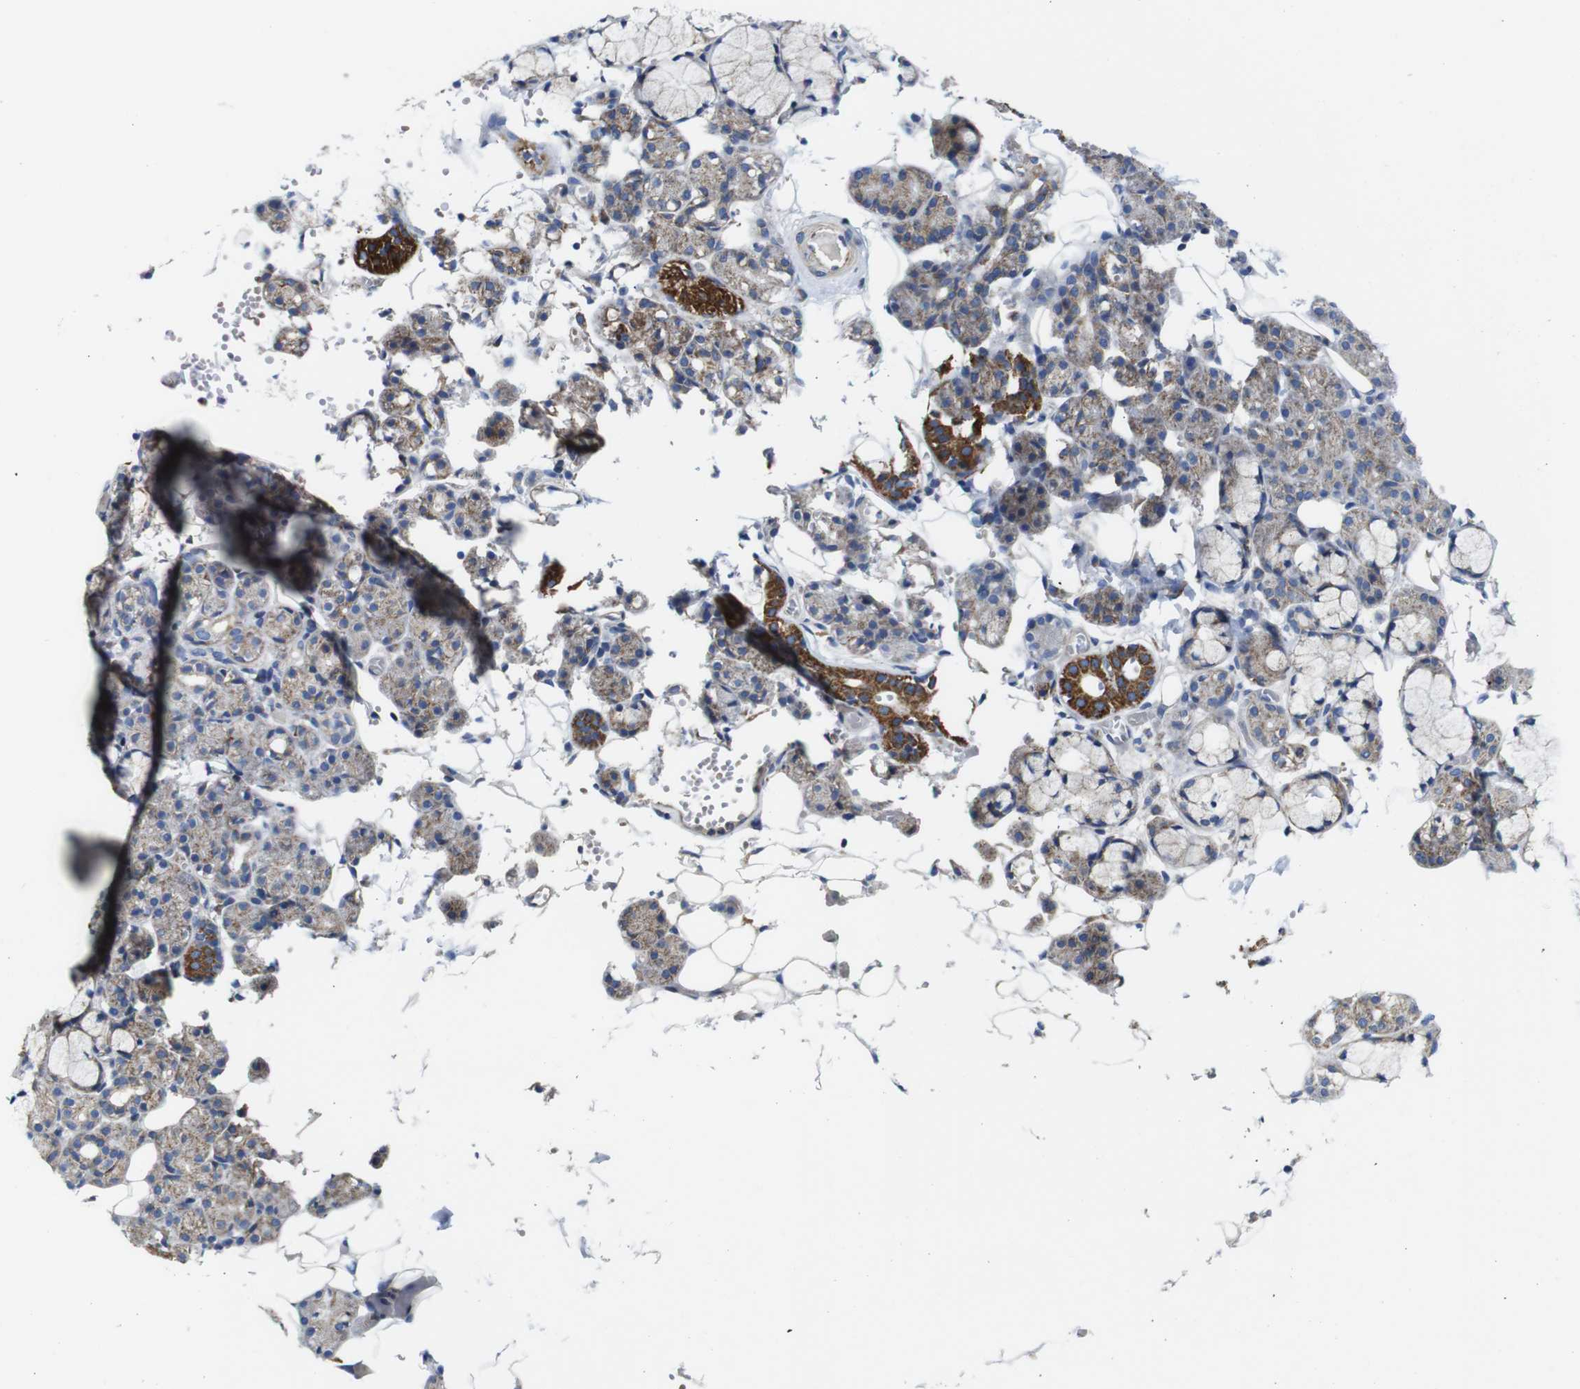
{"staining": {"intensity": "strong", "quantity": "25%-75%", "location": "cytoplasmic/membranous"}, "tissue": "salivary gland", "cell_type": "Glandular cells", "image_type": "normal", "snomed": [{"axis": "morphology", "description": "Normal tissue, NOS"}, {"axis": "topography", "description": "Salivary gland"}], "caption": "This image exhibits immunohistochemistry (IHC) staining of unremarkable salivary gland, with high strong cytoplasmic/membranous staining in about 25%-75% of glandular cells.", "gene": "PDCD1LG2", "patient": {"sex": "male", "age": 63}}